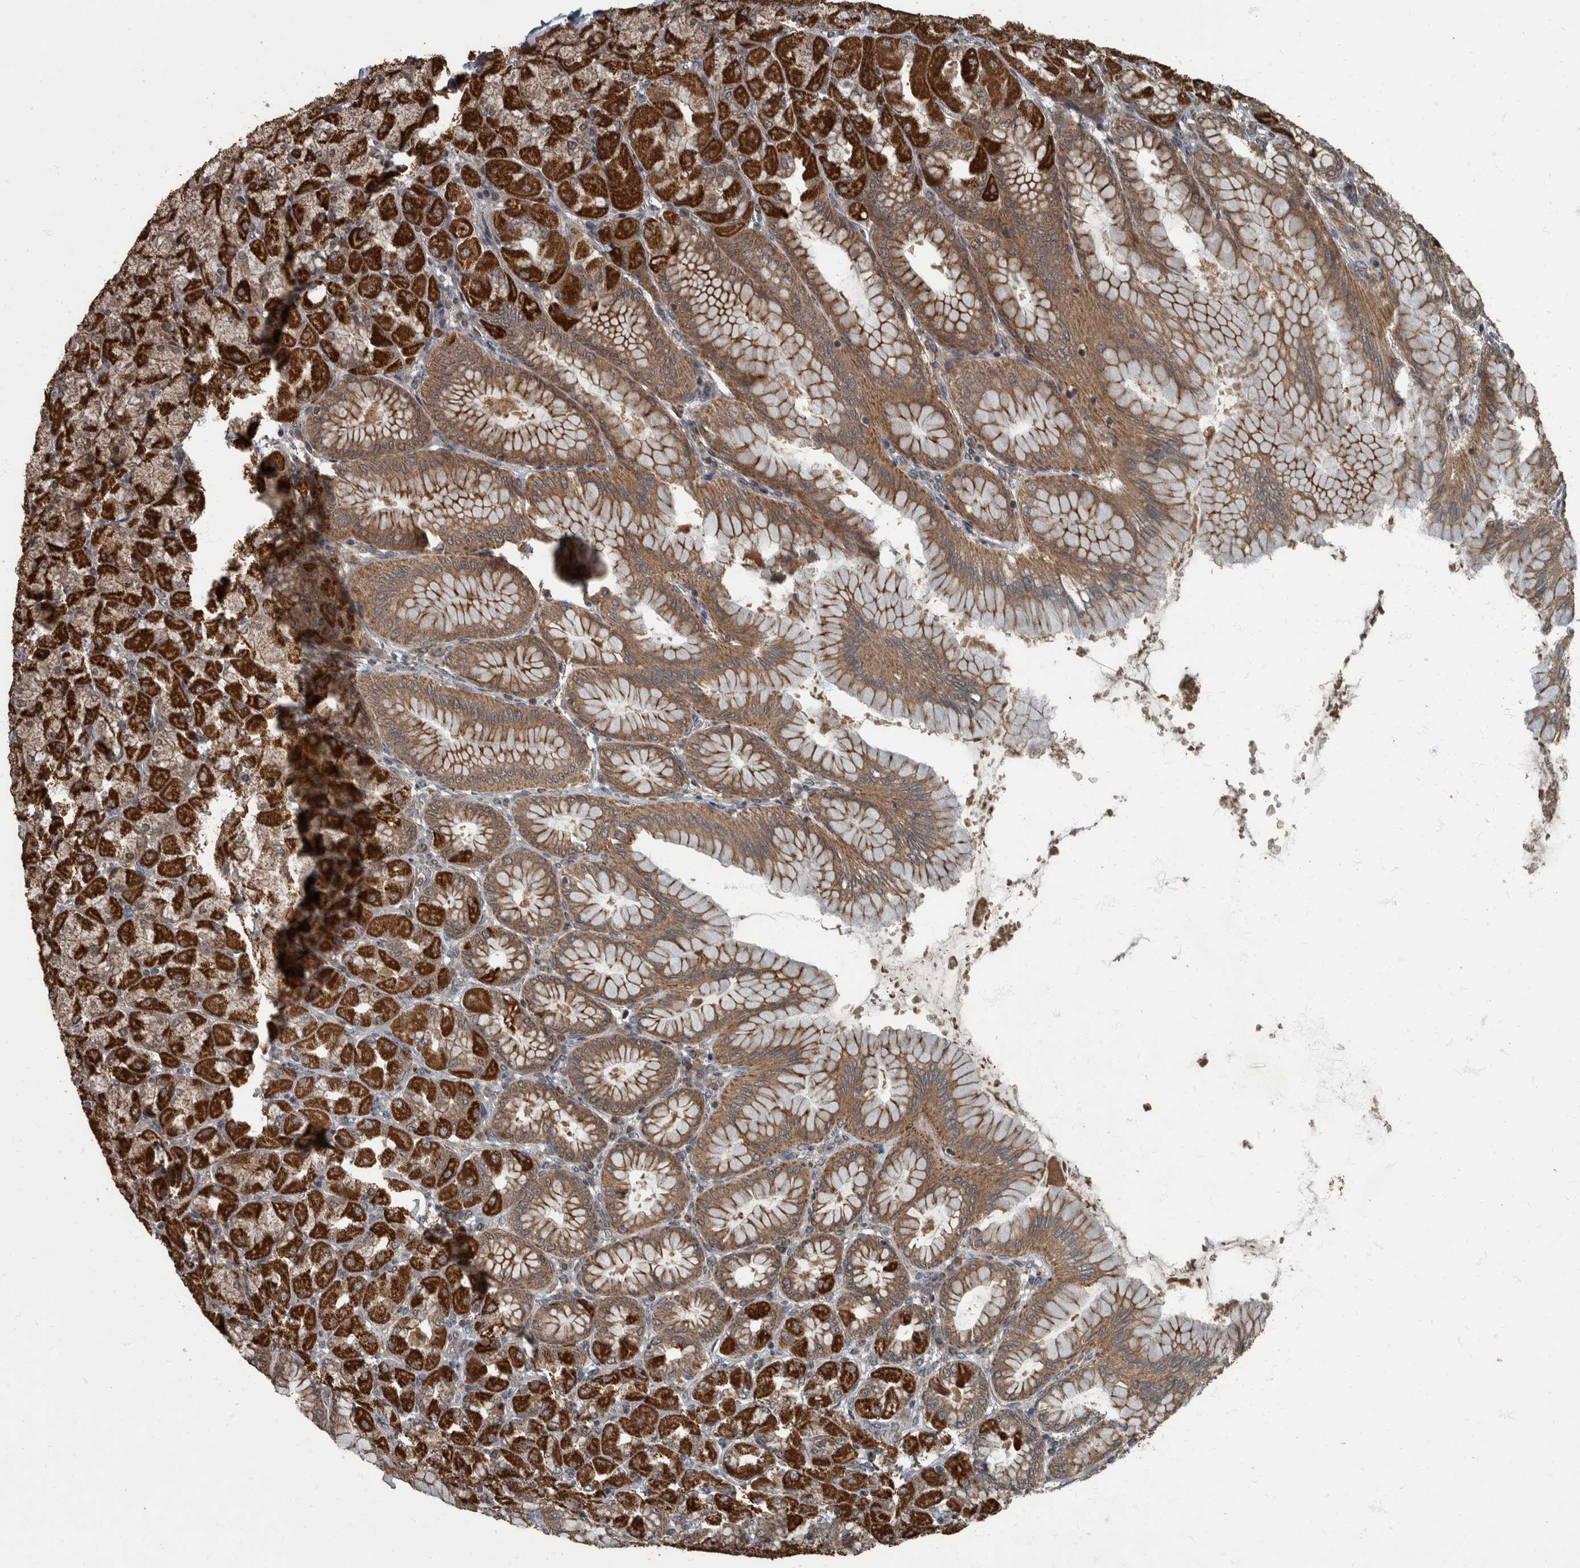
{"staining": {"intensity": "strong", "quantity": ">75%", "location": "cytoplasmic/membranous"}, "tissue": "stomach", "cell_type": "Glandular cells", "image_type": "normal", "snomed": [{"axis": "morphology", "description": "Normal tissue, NOS"}, {"axis": "topography", "description": "Stomach, upper"}], "caption": "Immunohistochemical staining of unremarkable human stomach reveals strong cytoplasmic/membranous protein expression in about >75% of glandular cells. Nuclei are stained in blue.", "gene": "RABGGTB", "patient": {"sex": "female", "age": 56}}